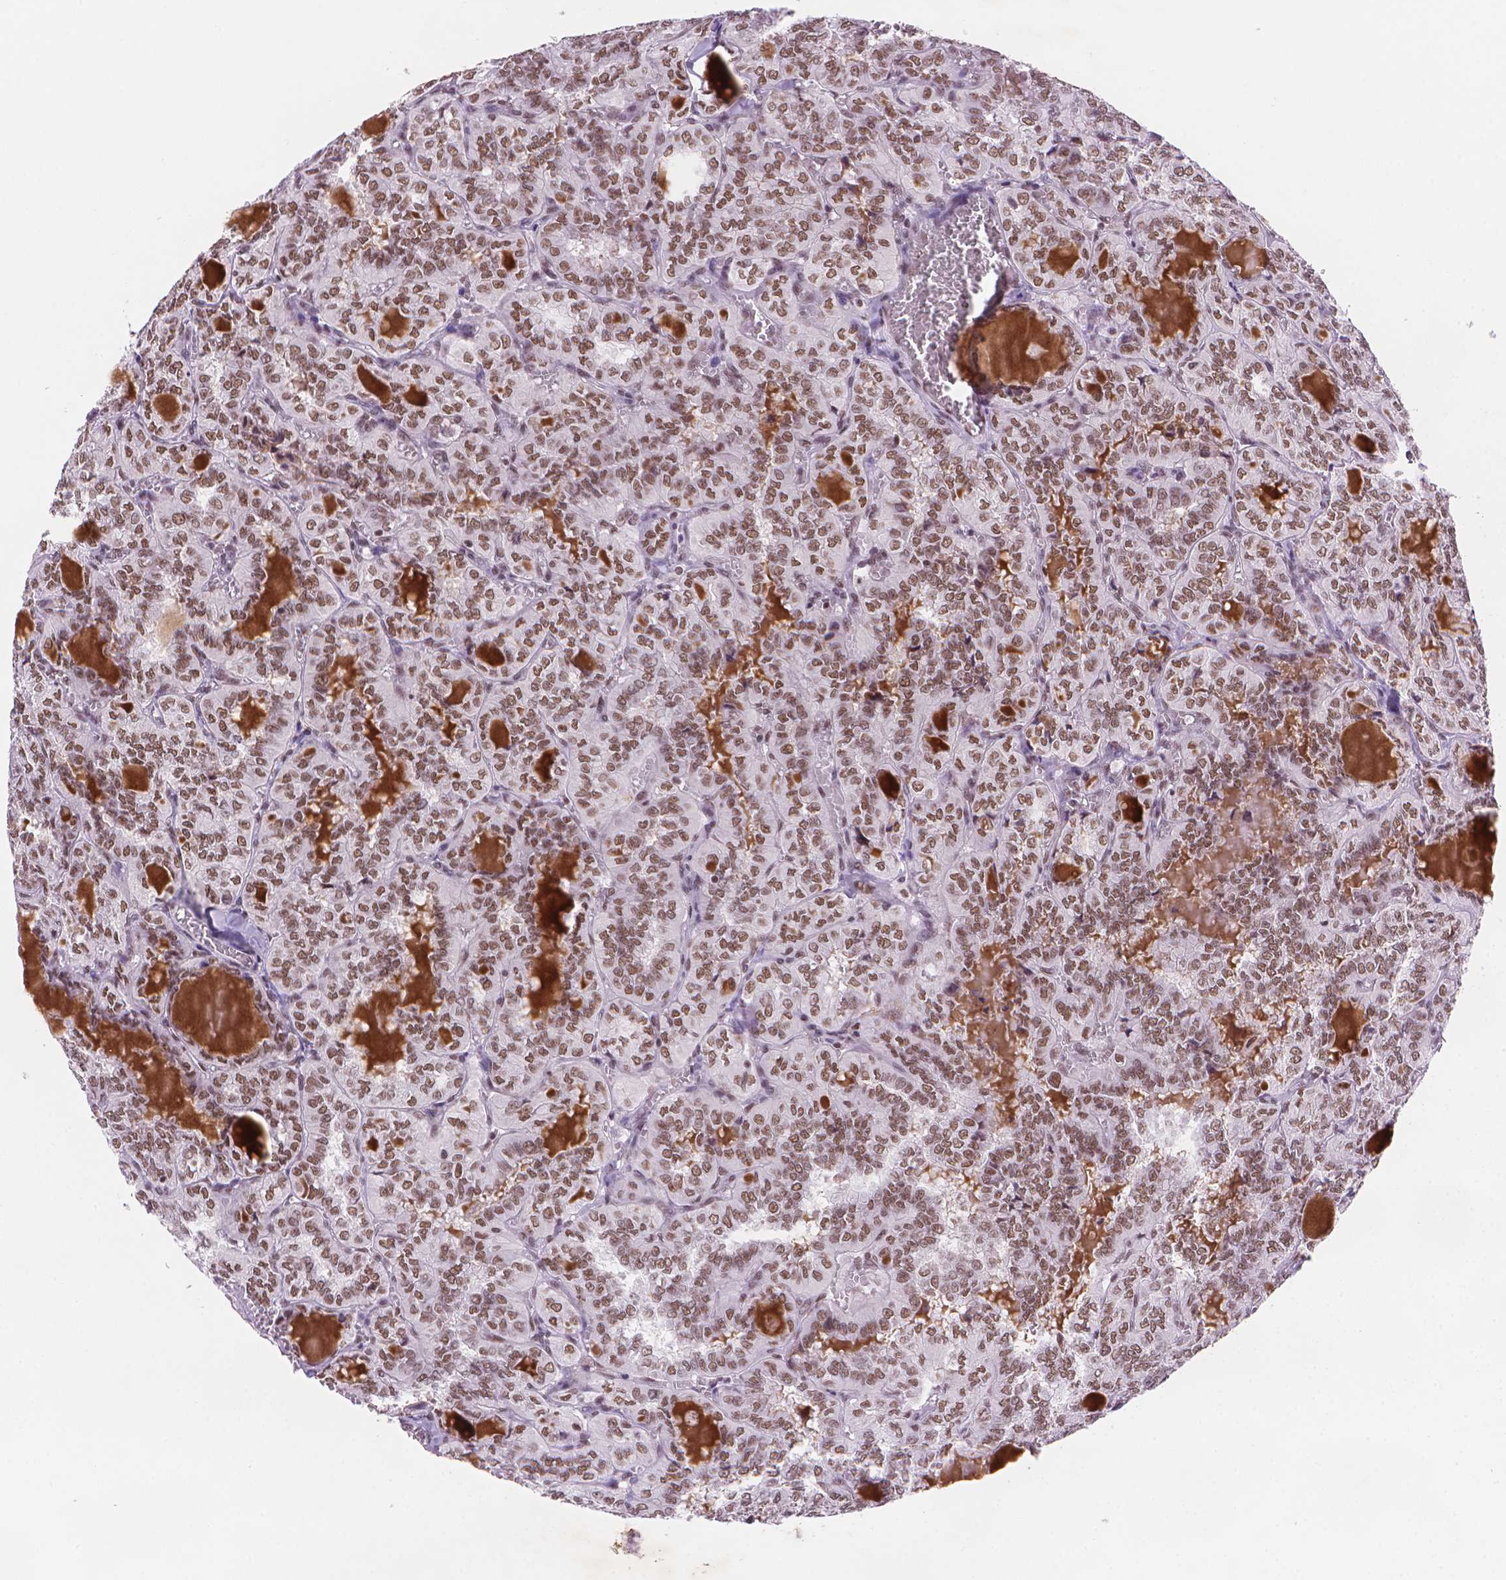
{"staining": {"intensity": "moderate", "quantity": ">75%", "location": "nuclear"}, "tissue": "thyroid cancer", "cell_type": "Tumor cells", "image_type": "cancer", "snomed": [{"axis": "morphology", "description": "Papillary adenocarcinoma, NOS"}, {"axis": "topography", "description": "Thyroid gland"}], "caption": "The image shows staining of thyroid papillary adenocarcinoma, revealing moderate nuclear protein expression (brown color) within tumor cells.", "gene": "RPA4", "patient": {"sex": "female", "age": 41}}